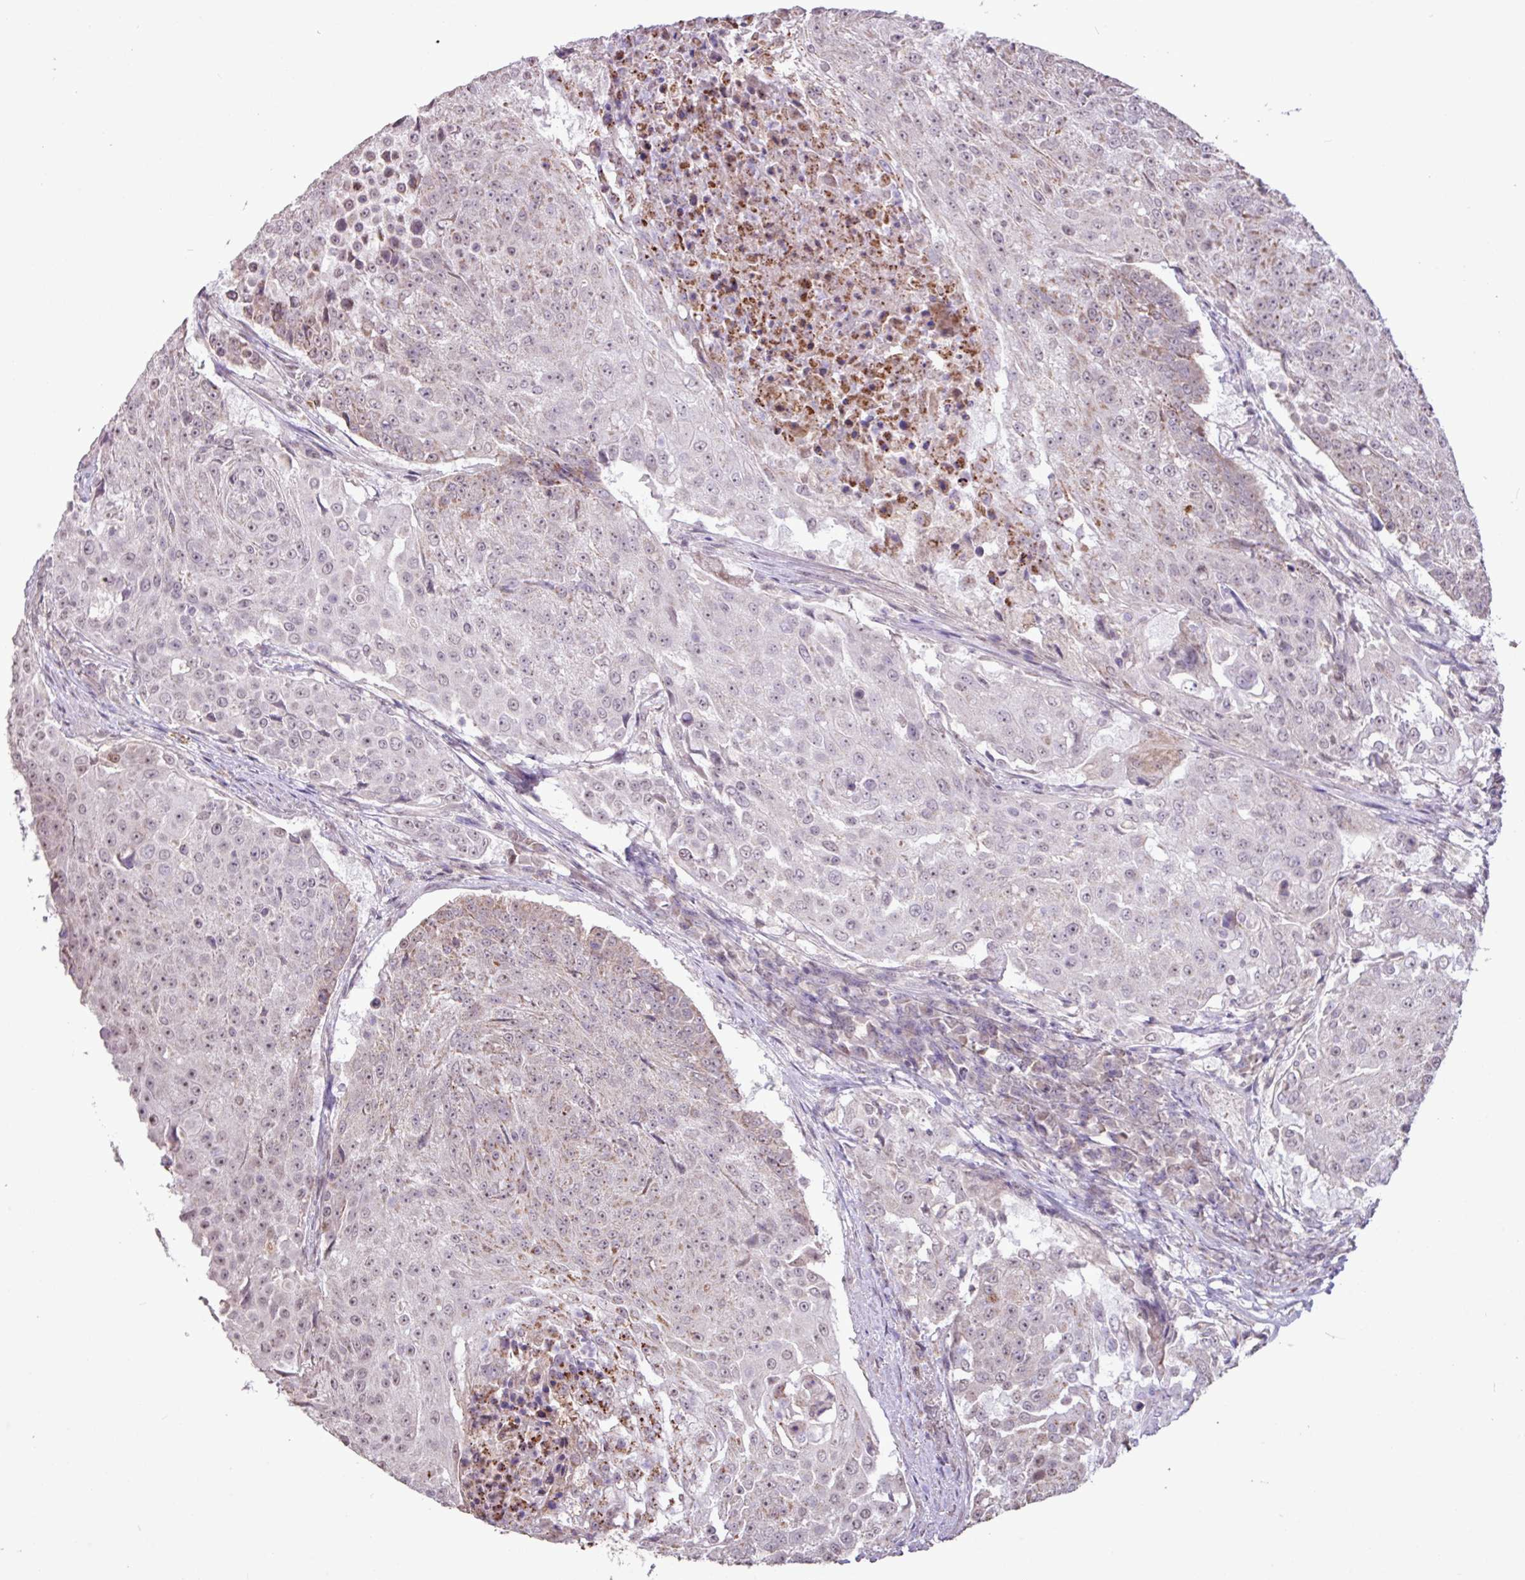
{"staining": {"intensity": "weak", "quantity": ">75%", "location": "nuclear"}, "tissue": "urothelial cancer", "cell_type": "Tumor cells", "image_type": "cancer", "snomed": [{"axis": "morphology", "description": "Urothelial carcinoma, High grade"}, {"axis": "topography", "description": "Urinary bladder"}], "caption": "Immunohistochemistry (IHC) micrograph of human urothelial cancer stained for a protein (brown), which displays low levels of weak nuclear expression in approximately >75% of tumor cells.", "gene": "L3MBTL3", "patient": {"sex": "female", "age": 63}}